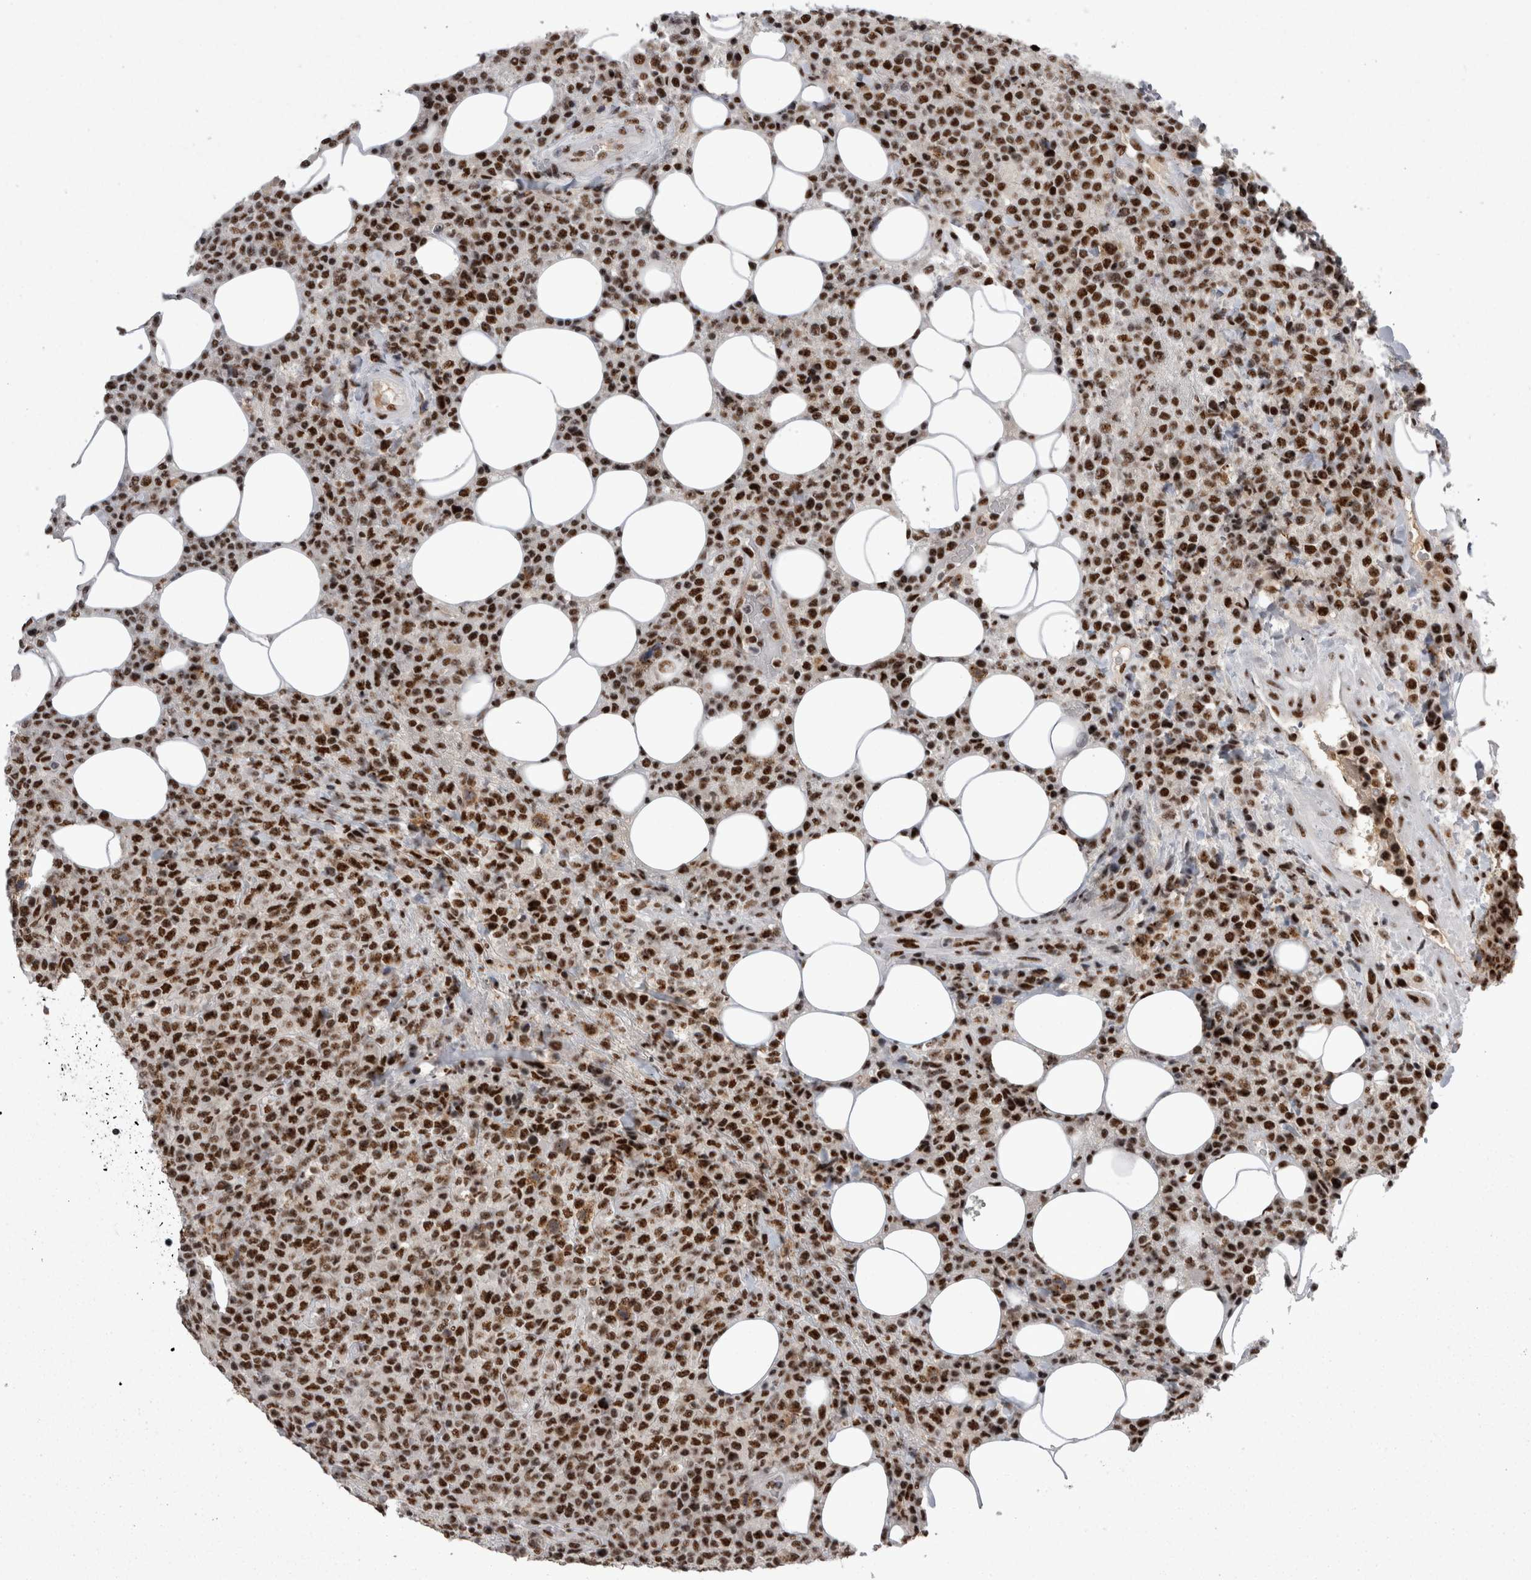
{"staining": {"intensity": "strong", "quantity": ">75%", "location": "nuclear"}, "tissue": "lymphoma", "cell_type": "Tumor cells", "image_type": "cancer", "snomed": [{"axis": "morphology", "description": "Malignant lymphoma, non-Hodgkin's type, High grade"}, {"axis": "topography", "description": "Lymph node"}], "caption": "A high-resolution image shows immunohistochemistry staining of malignant lymphoma, non-Hodgkin's type (high-grade), which reveals strong nuclear staining in about >75% of tumor cells. (IHC, brightfield microscopy, high magnification).", "gene": "SNRNP40", "patient": {"sex": "male", "age": 13}}